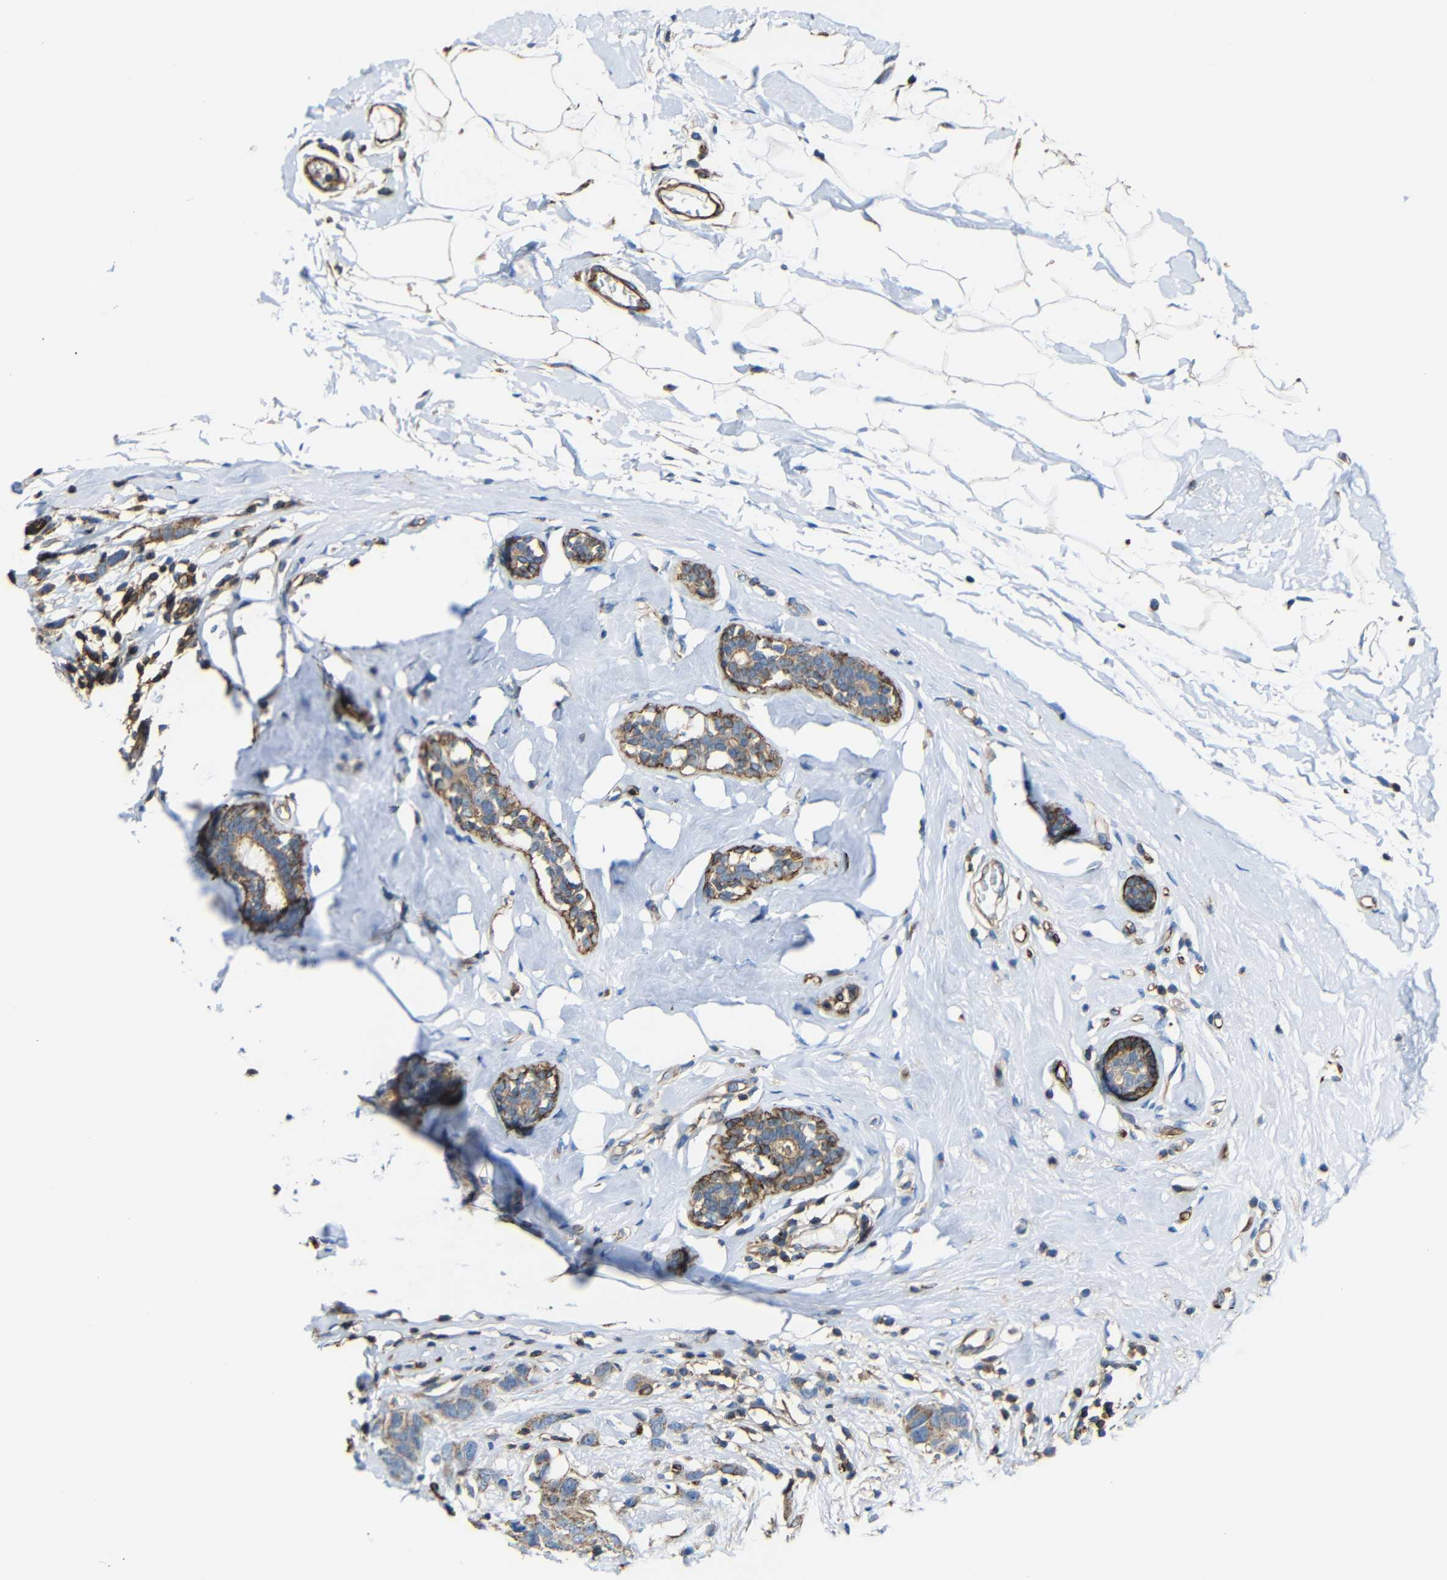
{"staining": {"intensity": "moderate", "quantity": ">75%", "location": "cytoplasmic/membranous"}, "tissue": "breast cancer", "cell_type": "Tumor cells", "image_type": "cancer", "snomed": [{"axis": "morphology", "description": "Normal tissue, NOS"}, {"axis": "morphology", "description": "Duct carcinoma"}, {"axis": "topography", "description": "Breast"}], "caption": "Protein expression analysis of breast cancer (invasive ductal carcinoma) demonstrates moderate cytoplasmic/membranous positivity in about >75% of tumor cells. The staining is performed using DAB (3,3'-diaminobenzidine) brown chromogen to label protein expression. The nuclei are counter-stained blue using hematoxylin.", "gene": "IGSF10", "patient": {"sex": "female", "age": 50}}